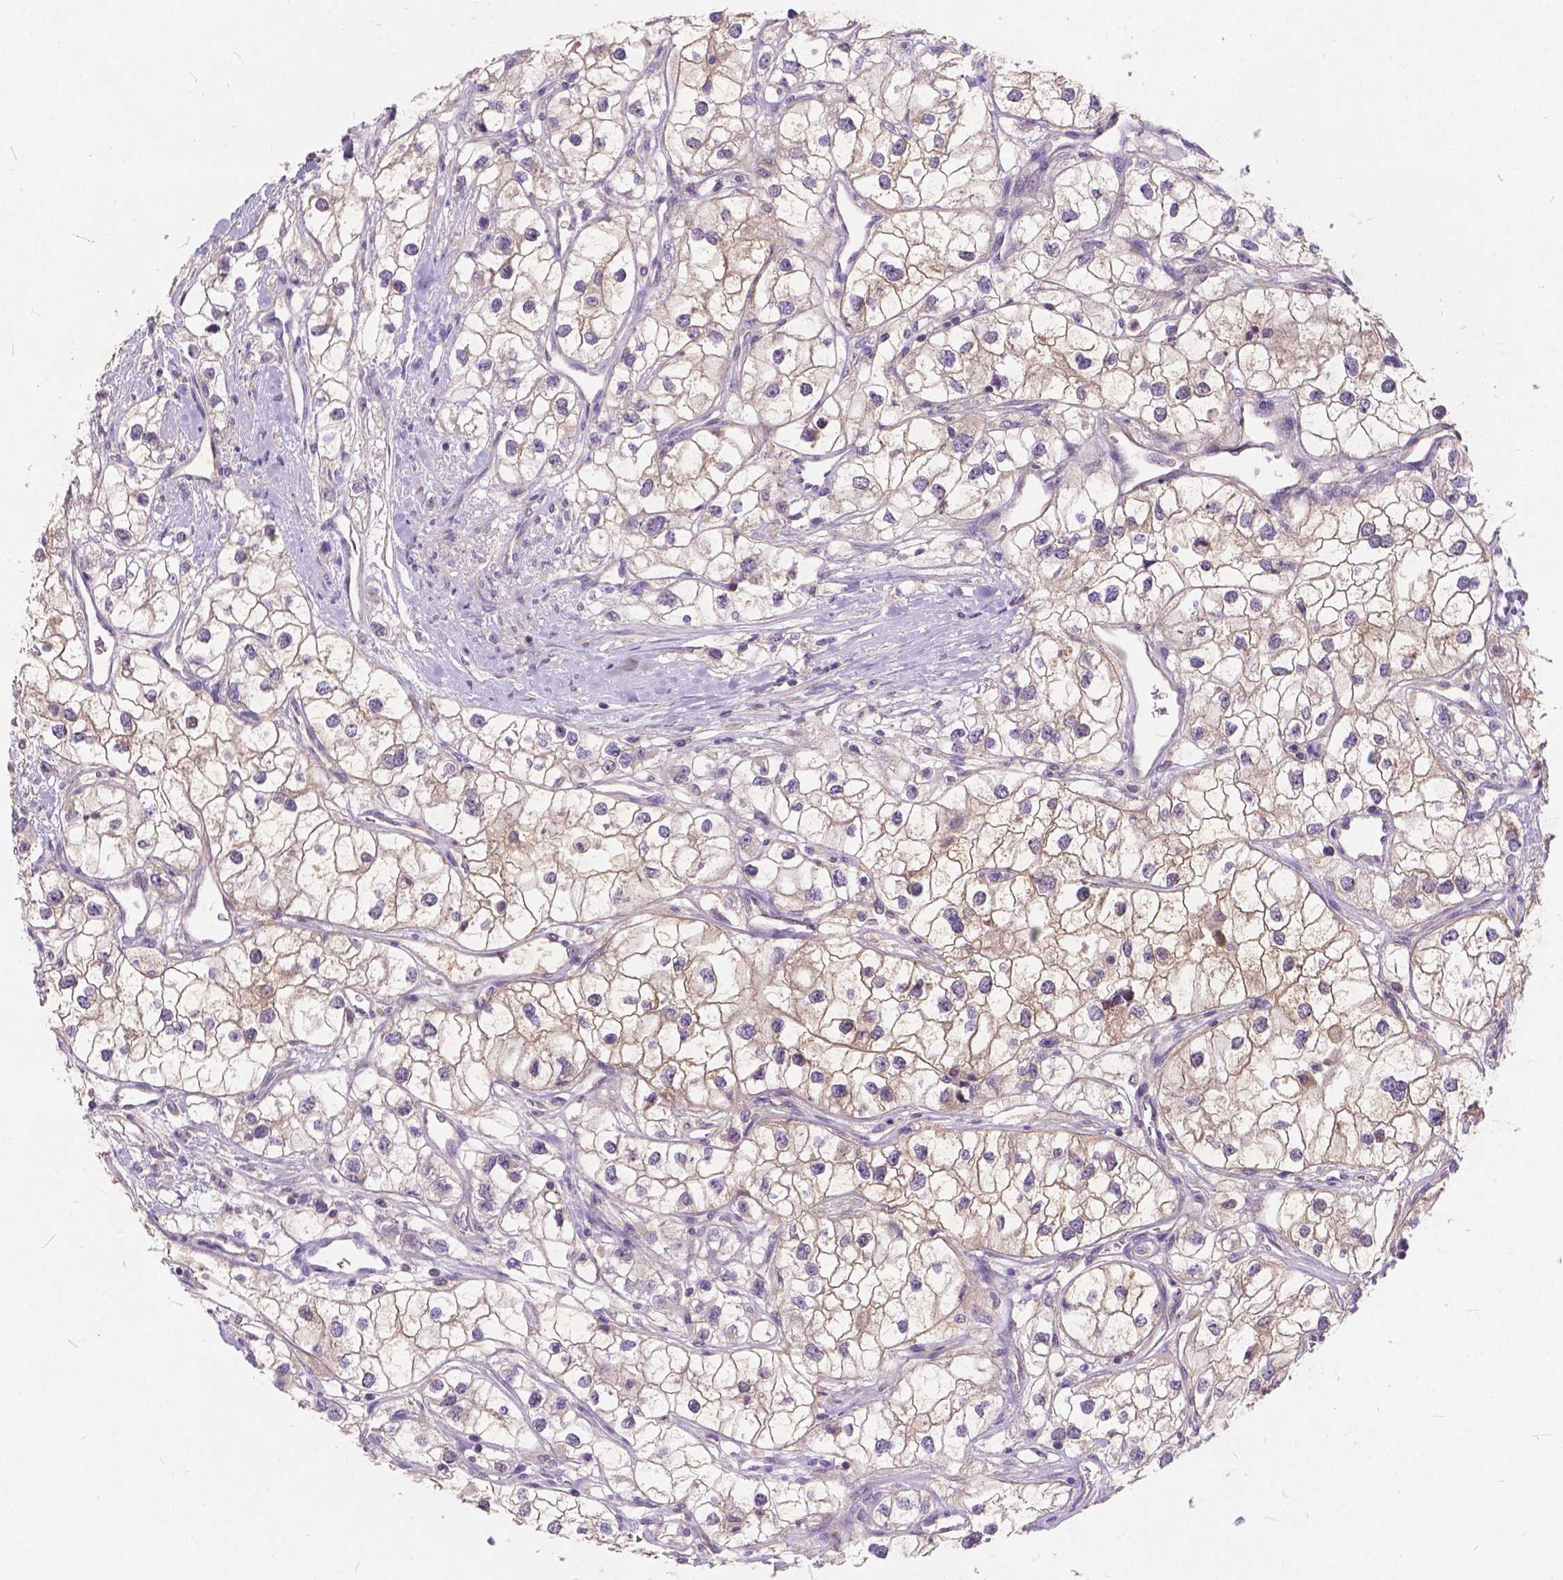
{"staining": {"intensity": "weak", "quantity": ">75%", "location": "cytoplasmic/membranous"}, "tissue": "renal cancer", "cell_type": "Tumor cells", "image_type": "cancer", "snomed": [{"axis": "morphology", "description": "Adenocarcinoma, NOS"}, {"axis": "topography", "description": "Kidney"}], "caption": "Protein staining displays weak cytoplasmic/membranous staining in approximately >75% of tumor cells in renal cancer. (DAB = brown stain, brightfield microscopy at high magnification).", "gene": "PEX11G", "patient": {"sex": "male", "age": 59}}